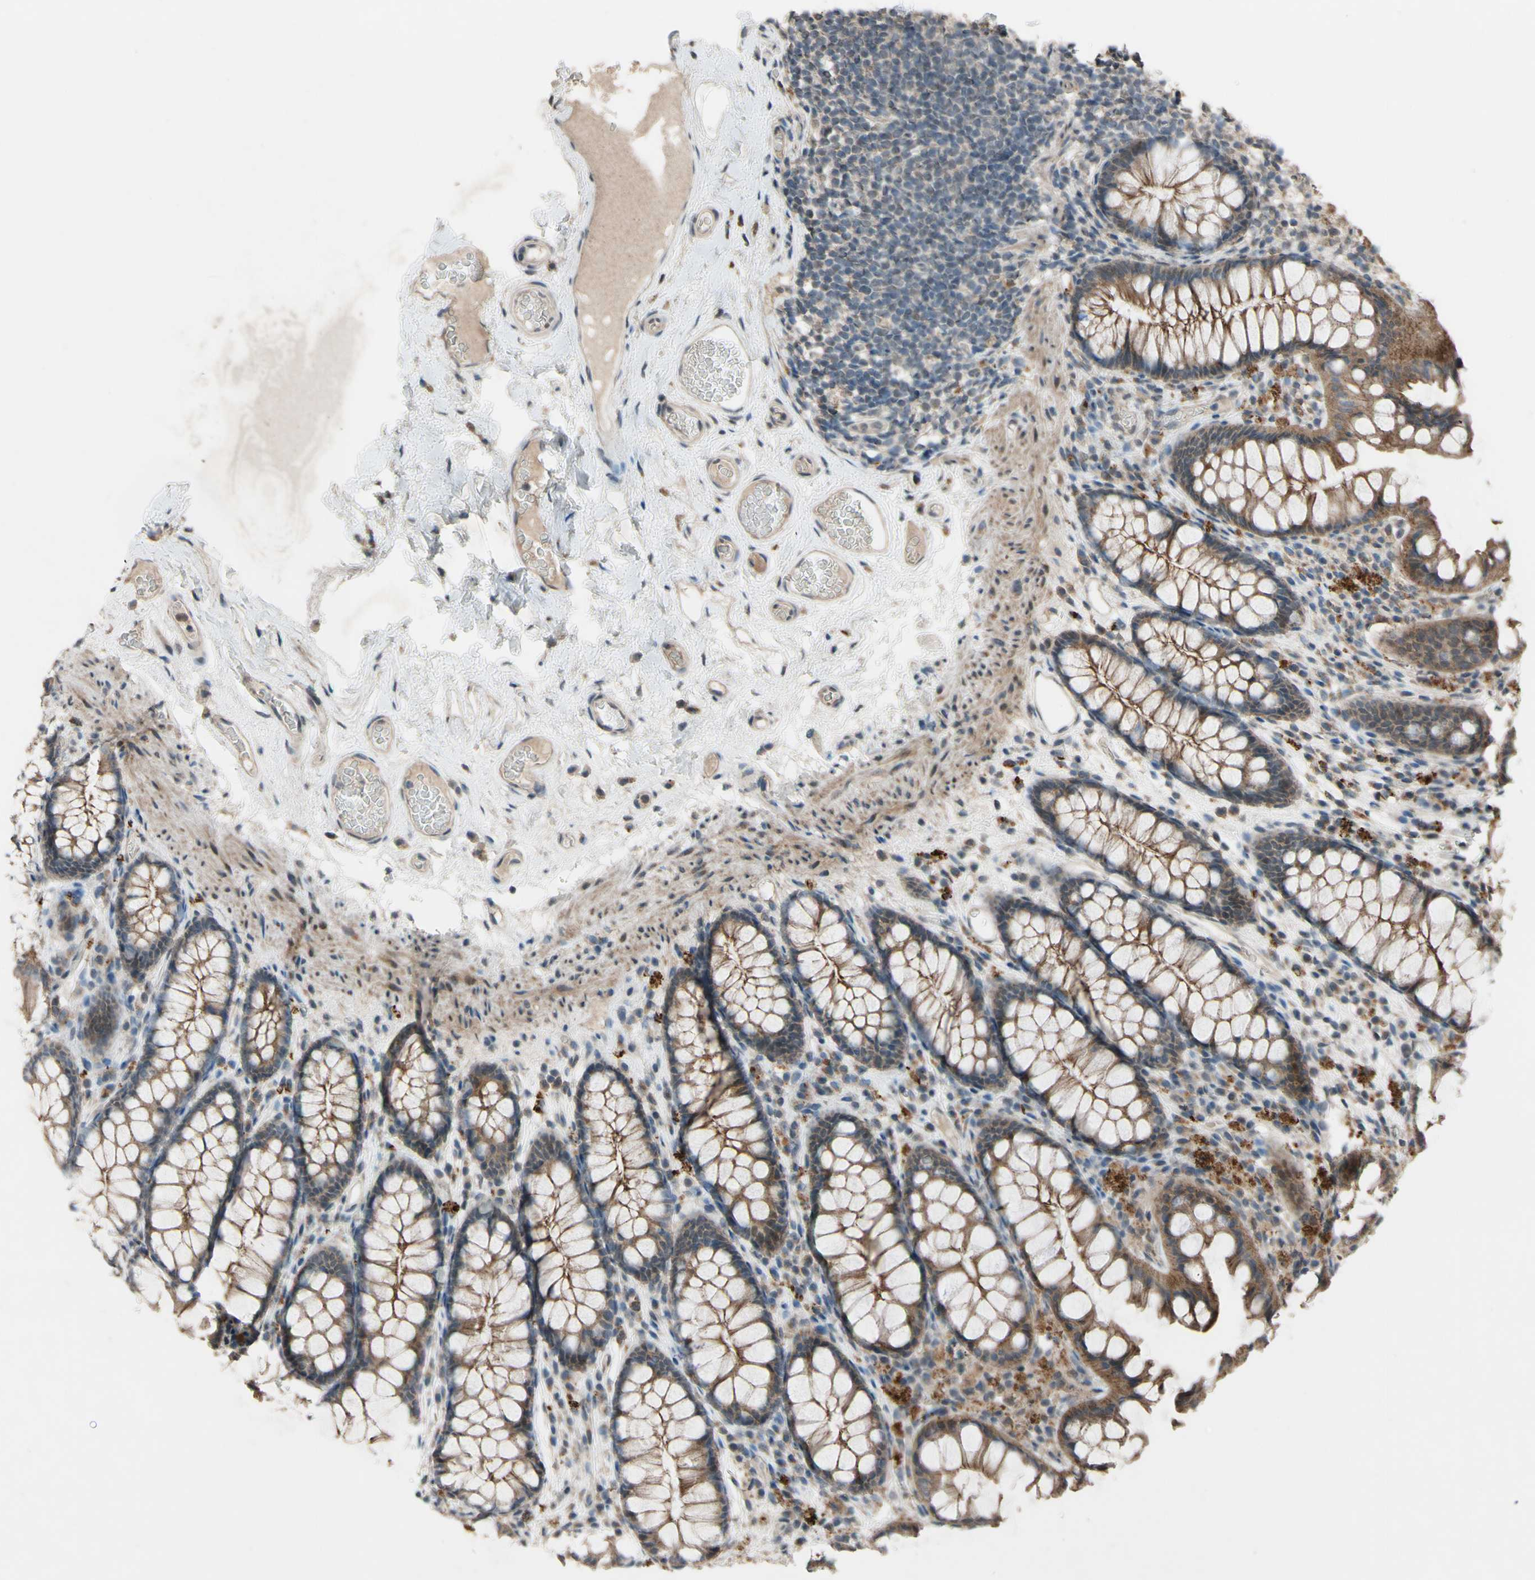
{"staining": {"intensity": "weak", "quantity": "25%-75%", "location": "cytoplasmic/membranous"}, "tissue": "colon", "cell_type": "Endothelial cells", "image_type": "normal", "snomed": [{"axis": "morphology", "description": "Normal tissue, NOS"}, {"axis": "topography", "description": "Colon"}], "caption": "There is low levels of weak cytoplasmic/membranous staining in endothelial cells of unremarkable colon, as demonstrated by immunohistochemical staining (brown color).", "gene": "CDCP1", "patient": {"sex": "female", "age": 55}}